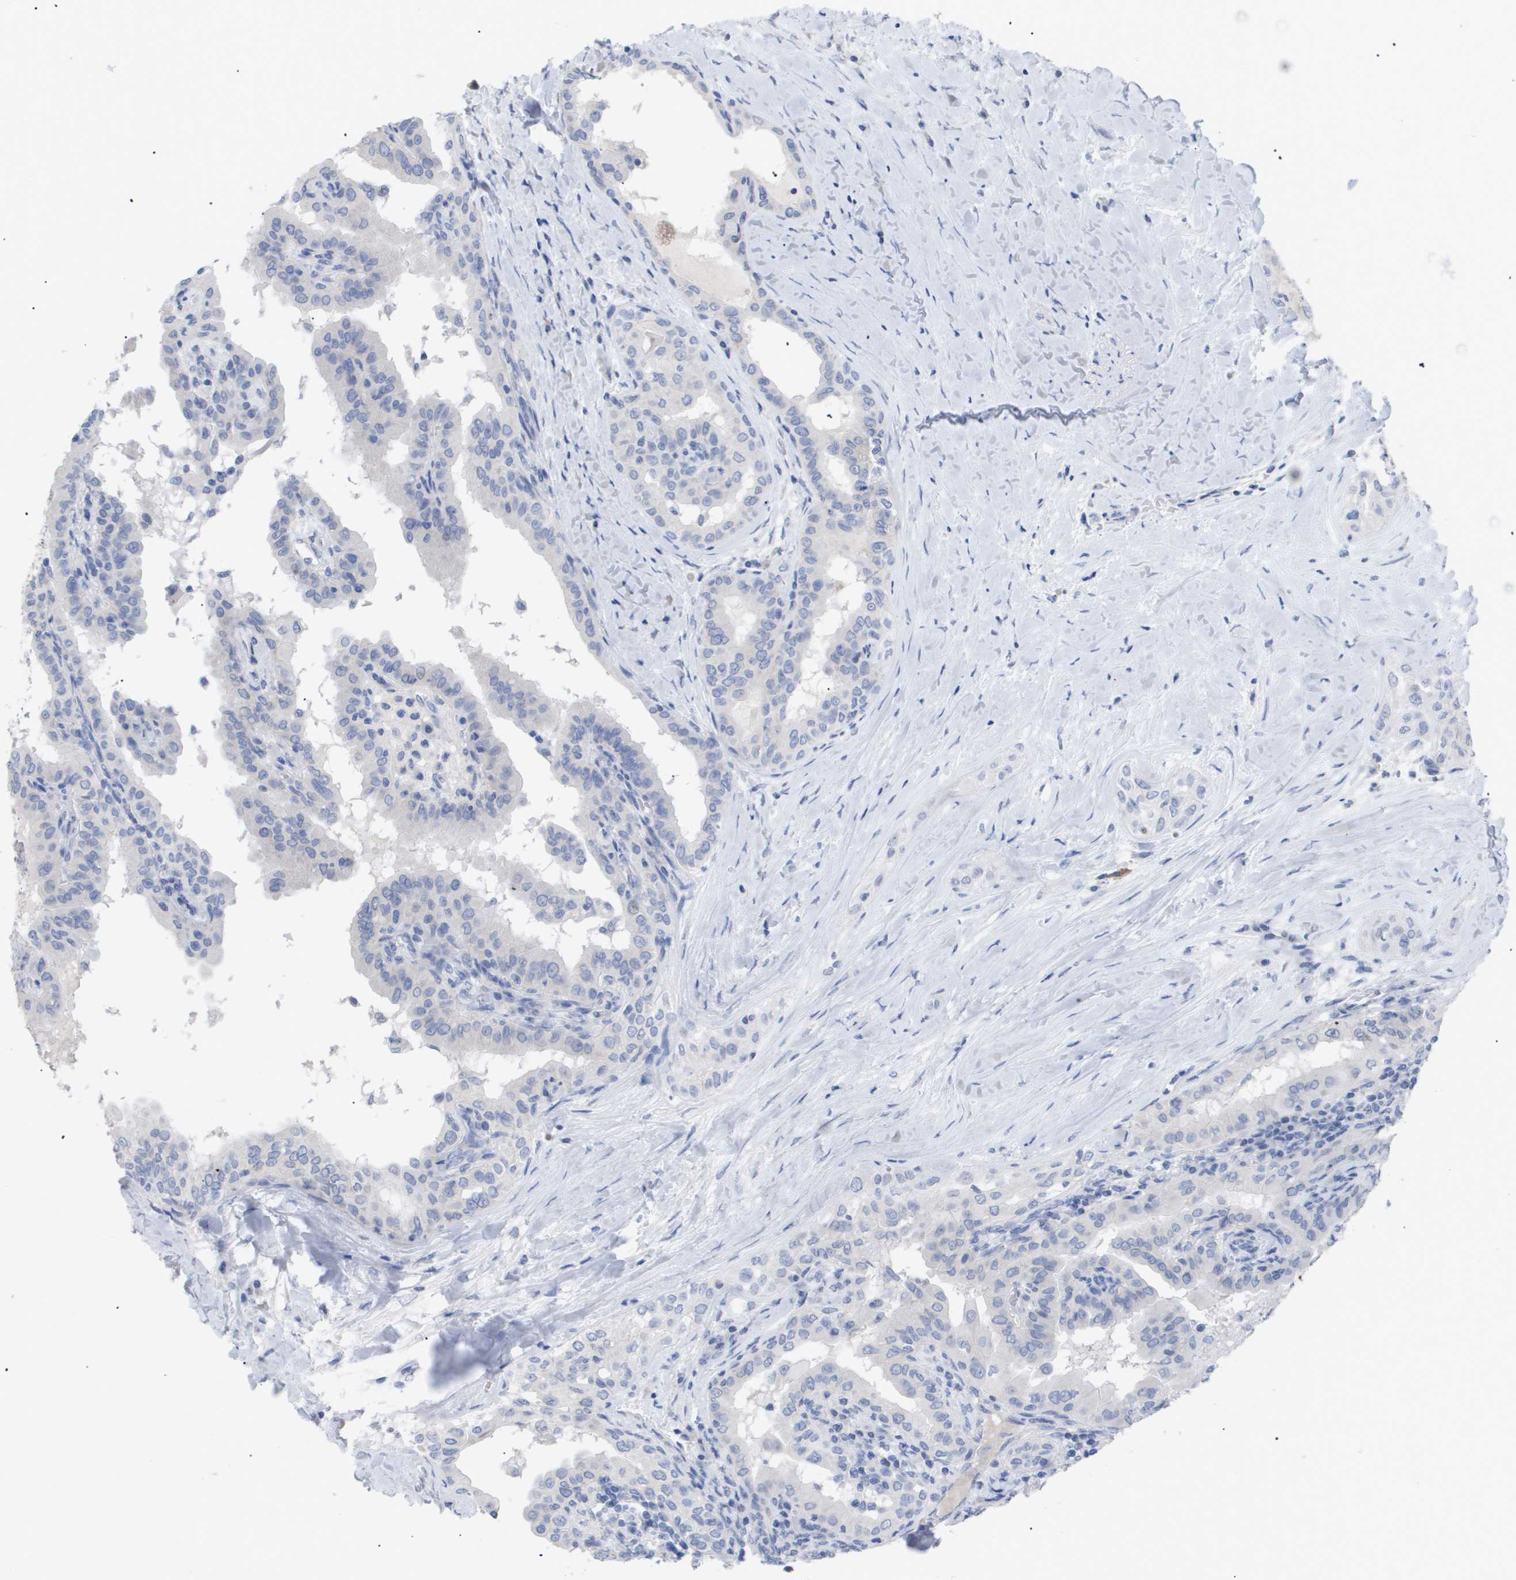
{"staining": {"intensity": "negative", "quantity": "none", "location": "none"}, "tissue": "thyroid cancer", "cell_type": "Tumor cells", "image_type": "cancer", "snomed": [{"axis": "morphology", "description": "Papillary adenocarcinoma, NOS"}, {"axis": "topography", "description": "Thyroid gland"}], "caption": "Human thyroid cancer stained for a protein using immunohistochemistry (IHC) demonstrates no expression in tumor cells.", "gene": "CAV3", "patient": {"sex": "male", "age": 33}}